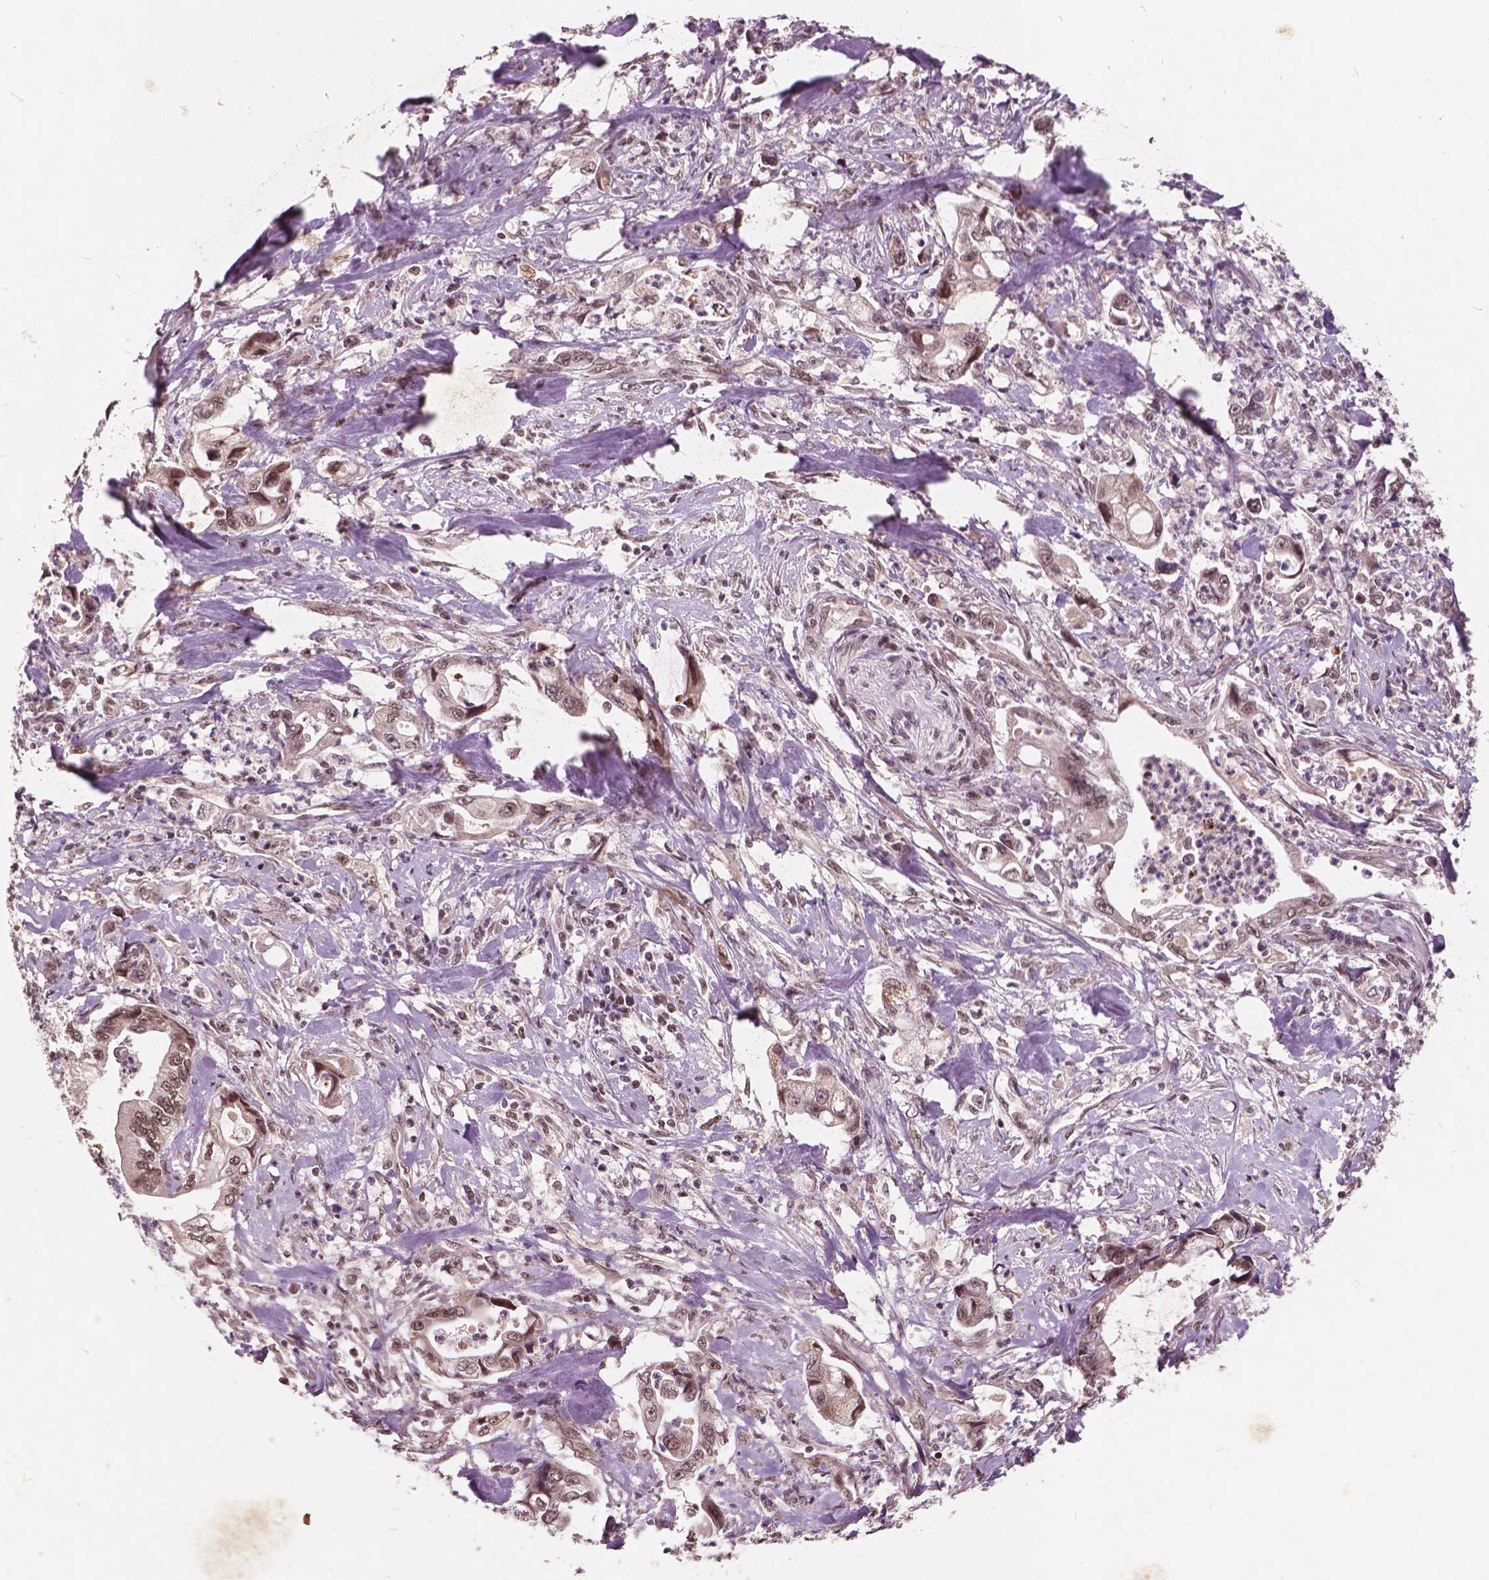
{"staining": {"intensity": "moderate", "quantity": ">75%", "location": "nuclear"}, "tissue": "stomach cancer", "cell_type": "Tumor cells", "image_type": "cancer", "snomed": [{"axis": "morphology", "description": "Adenocarcinoma, NOS"}, {"axis": "topography", "description": "Pancreas"}, {"axis": "topography", "description": "Stomach, upper"}], "caption": "A brown stain labels moderate nuclear expression of a protein in human stomach cancer (adenocarcinoma) tumor cells.", "gene": "GPS2", "patient": {"sex": "male", "age": 77}}